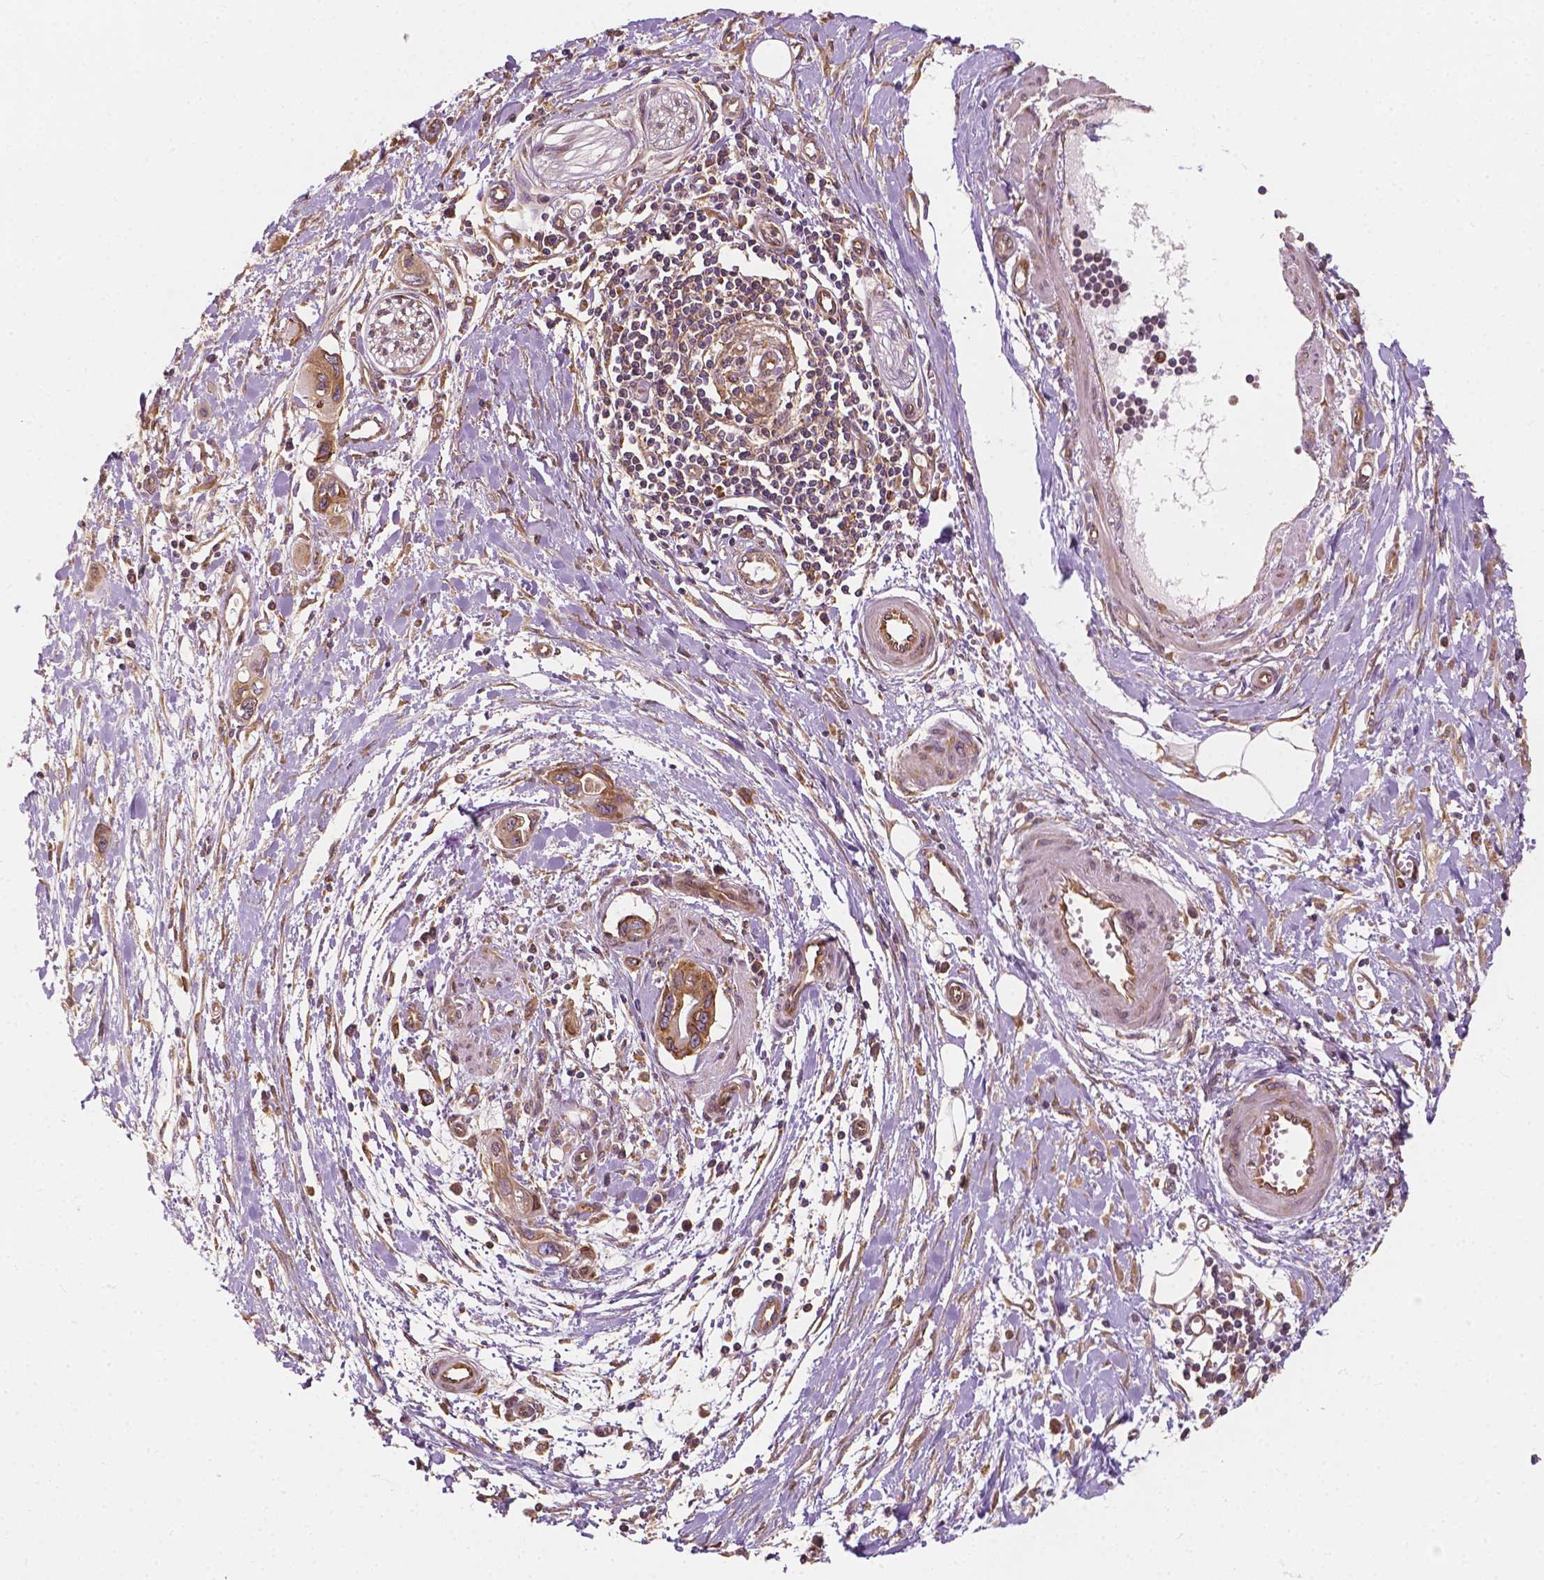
{"staining": {"intensity": "moderate", "quantity": ">75%", "location": "cytoplasmic/membranous"}, "tissue": "pancreatic cancer", "cell_type": "Tumor cells", "image_type": "cancer", "snomed": [{"axis": "morphology", "description": "Adenocarcinoma, NOS"}, {"axis": "topography", "description": "Pancreas"}], "caption": "Protein expression analysis of human pancreatic cancer (adenocarcinoma) reveals moderate cytoplasmic/membranous staining in approximately >75% of tumor cells.", "gene": "G3BP1", "patient": {"sex": "male", "age": 60}}